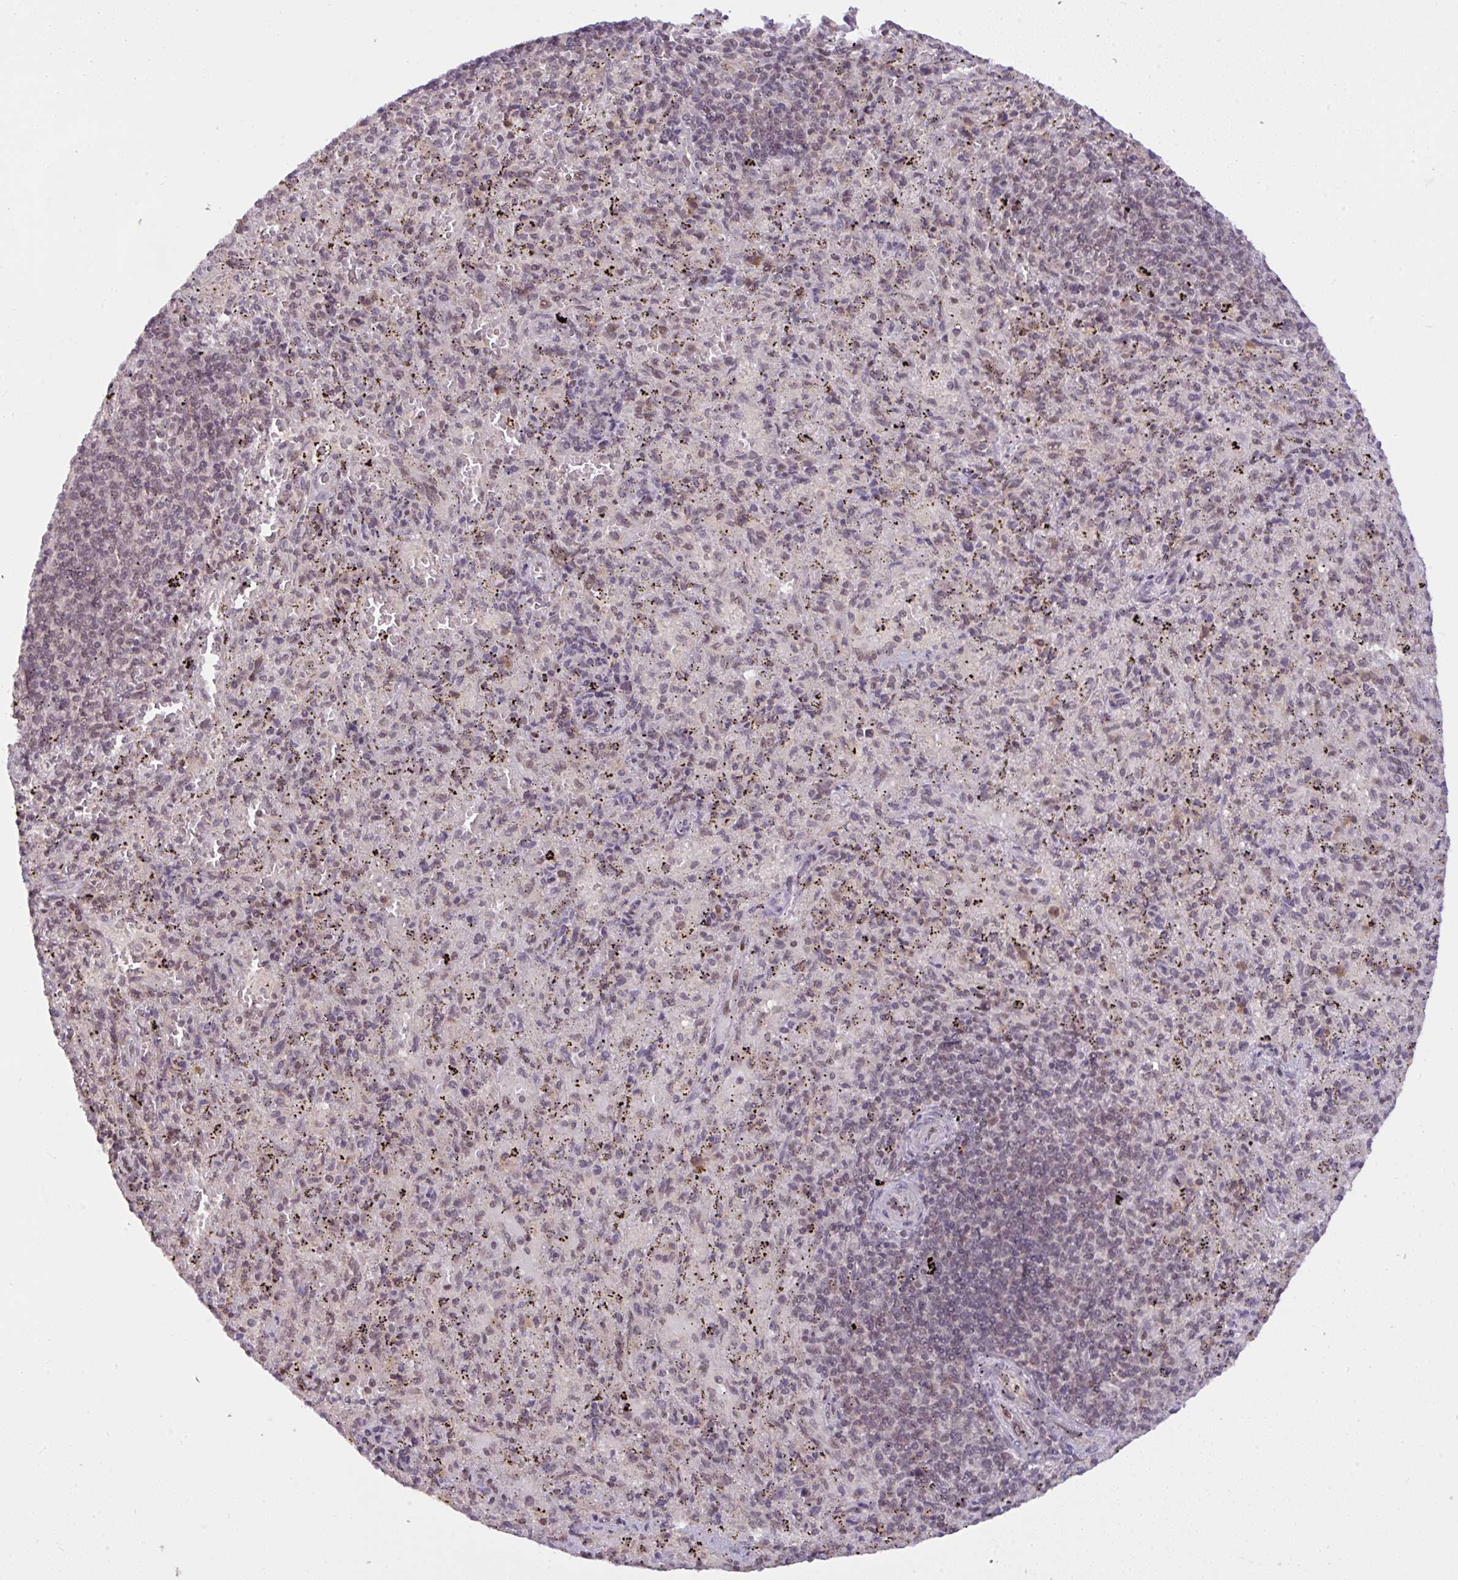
{"staining": {"intensity": "moderate", "quantity": "<25%", "location": "nuclear"}, "tissue": "spleen", "cell_type": "Cells in red pulp", "image_type": "normal", "snomed": [{"axis": "morphology", "description": "Normal tissue, NOS"}, {"axis": "topography", "description": "Spleen"}], "caption": "This is a histology image of immunohistochemistry (IHC) staining of benign spleen, which shows moderate expression in the nuclear of cells in red pulp.", "gene": "KLF2", "patient": {"sex": "male", "age": 57}}